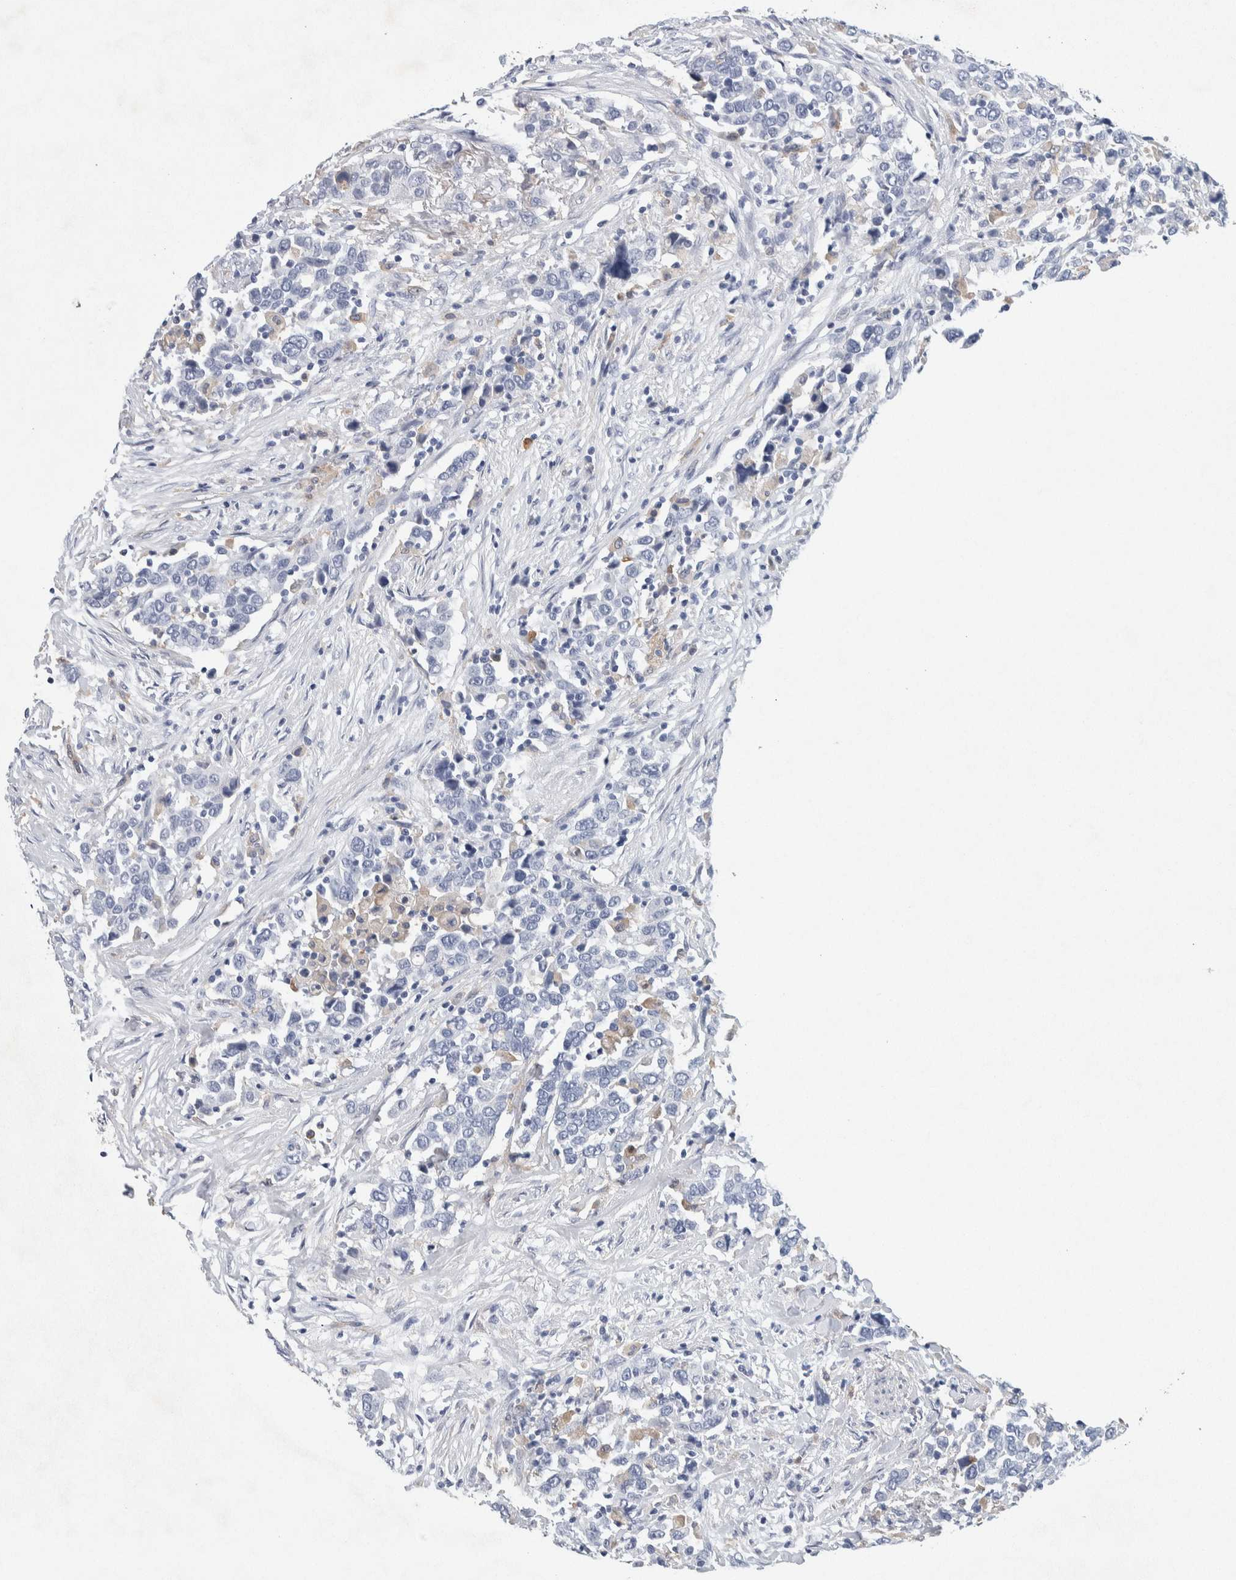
{"staining": {"intensity": "negative", "quantity": "none", "location": "none"}, "tissue": "urothelial cancer", "cell_type": "Tumor cells", "image_type": "cancer", "snomed": [{"axis": "morphology", "description": "Urothelial carcinoma, High grade"}, {"axis": "topography", "description": "Urinary bladder"}], "caption": "Micrograph shows no protein staining in tumor cells of urothelial cancer tissue.", "gene": "NCF2", "patient": {"sex": "male", "age": 61}}